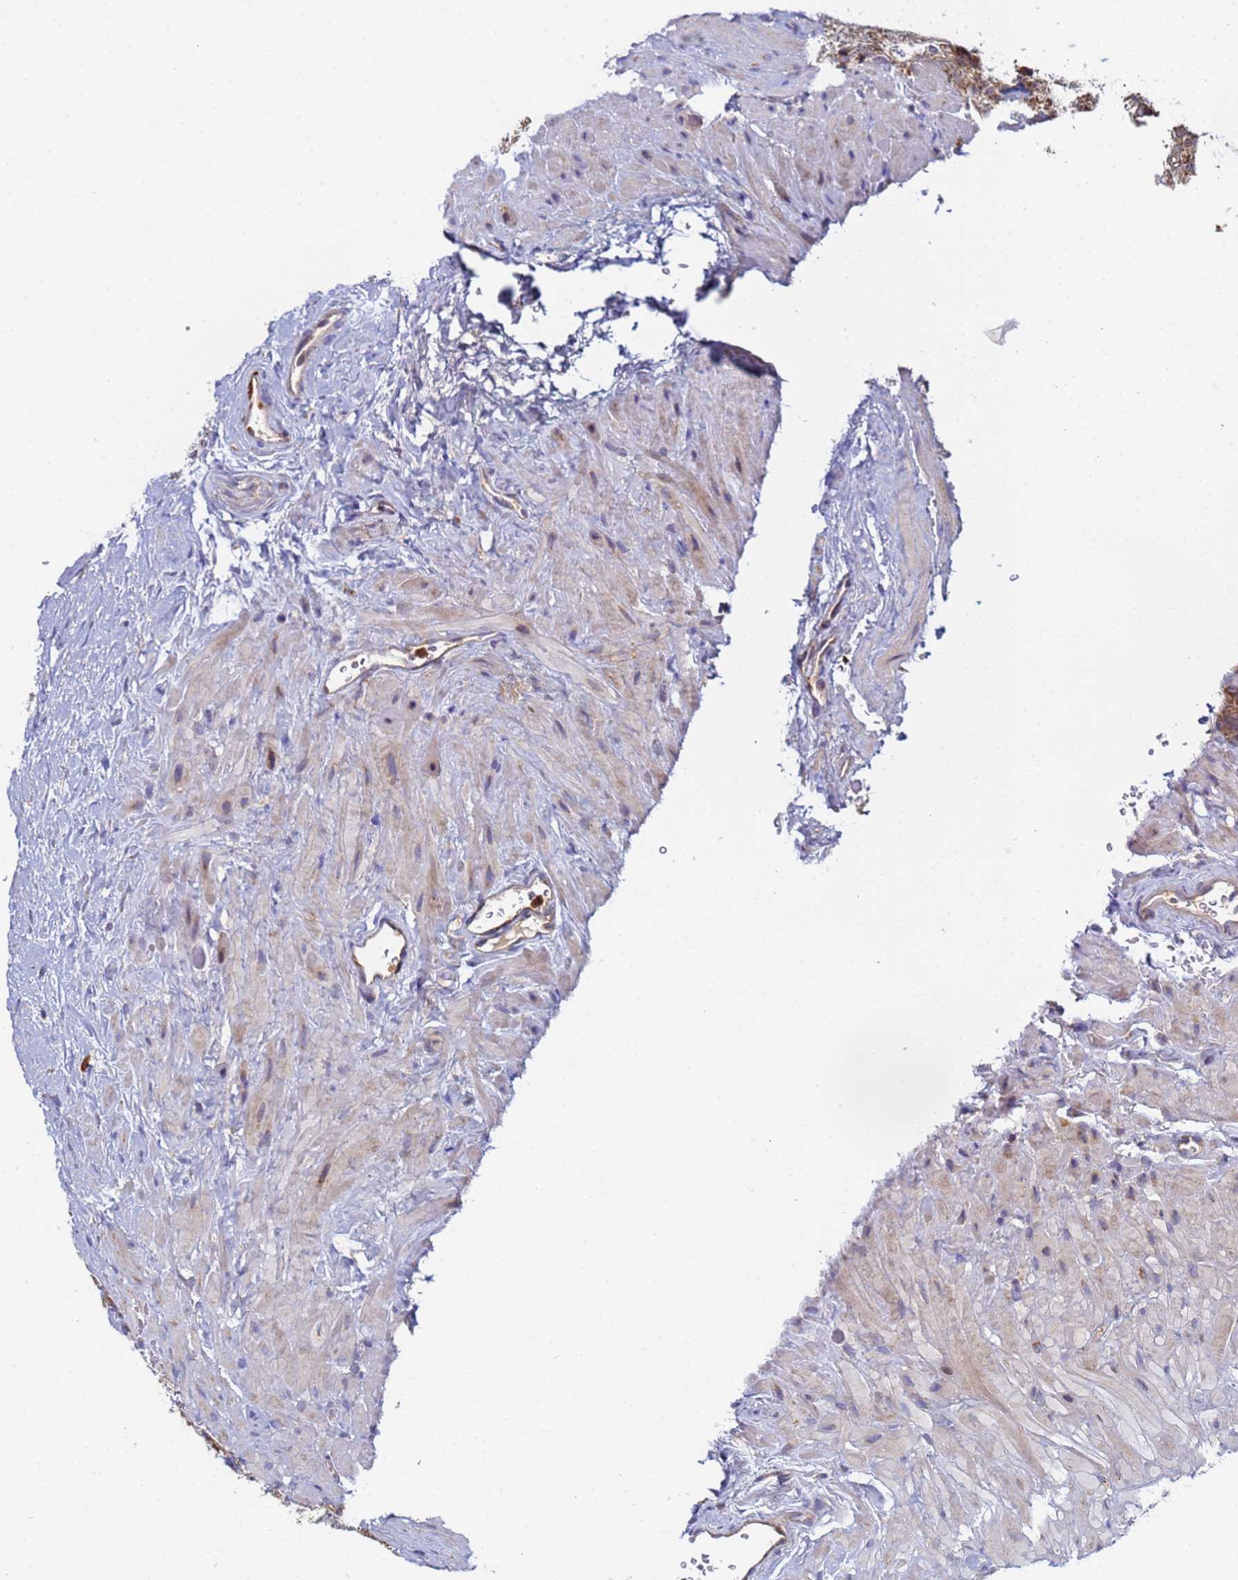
{"staining": {"intensity": "moderate", "quantity": ">75%", "location": "cytoplasmic/membranous"}, "tissue": "seminal vesicle", "cell_type": "Glandular cells", "image_type": "normal", "snomed": [{"axis": "morphology", "description": "Normal tissue, NOS"}, {"axis": "topography", "description": "Seminal veicle"}], "caption": "Protein analysis of unremarkable seminal vesicle shows moderate cytoplasmic/membranous staining in about >75% of glandular cells. Nuclei are stained in blue.", "gene": "CCDC127", "patient": {"sex": "male", "age": 58}}